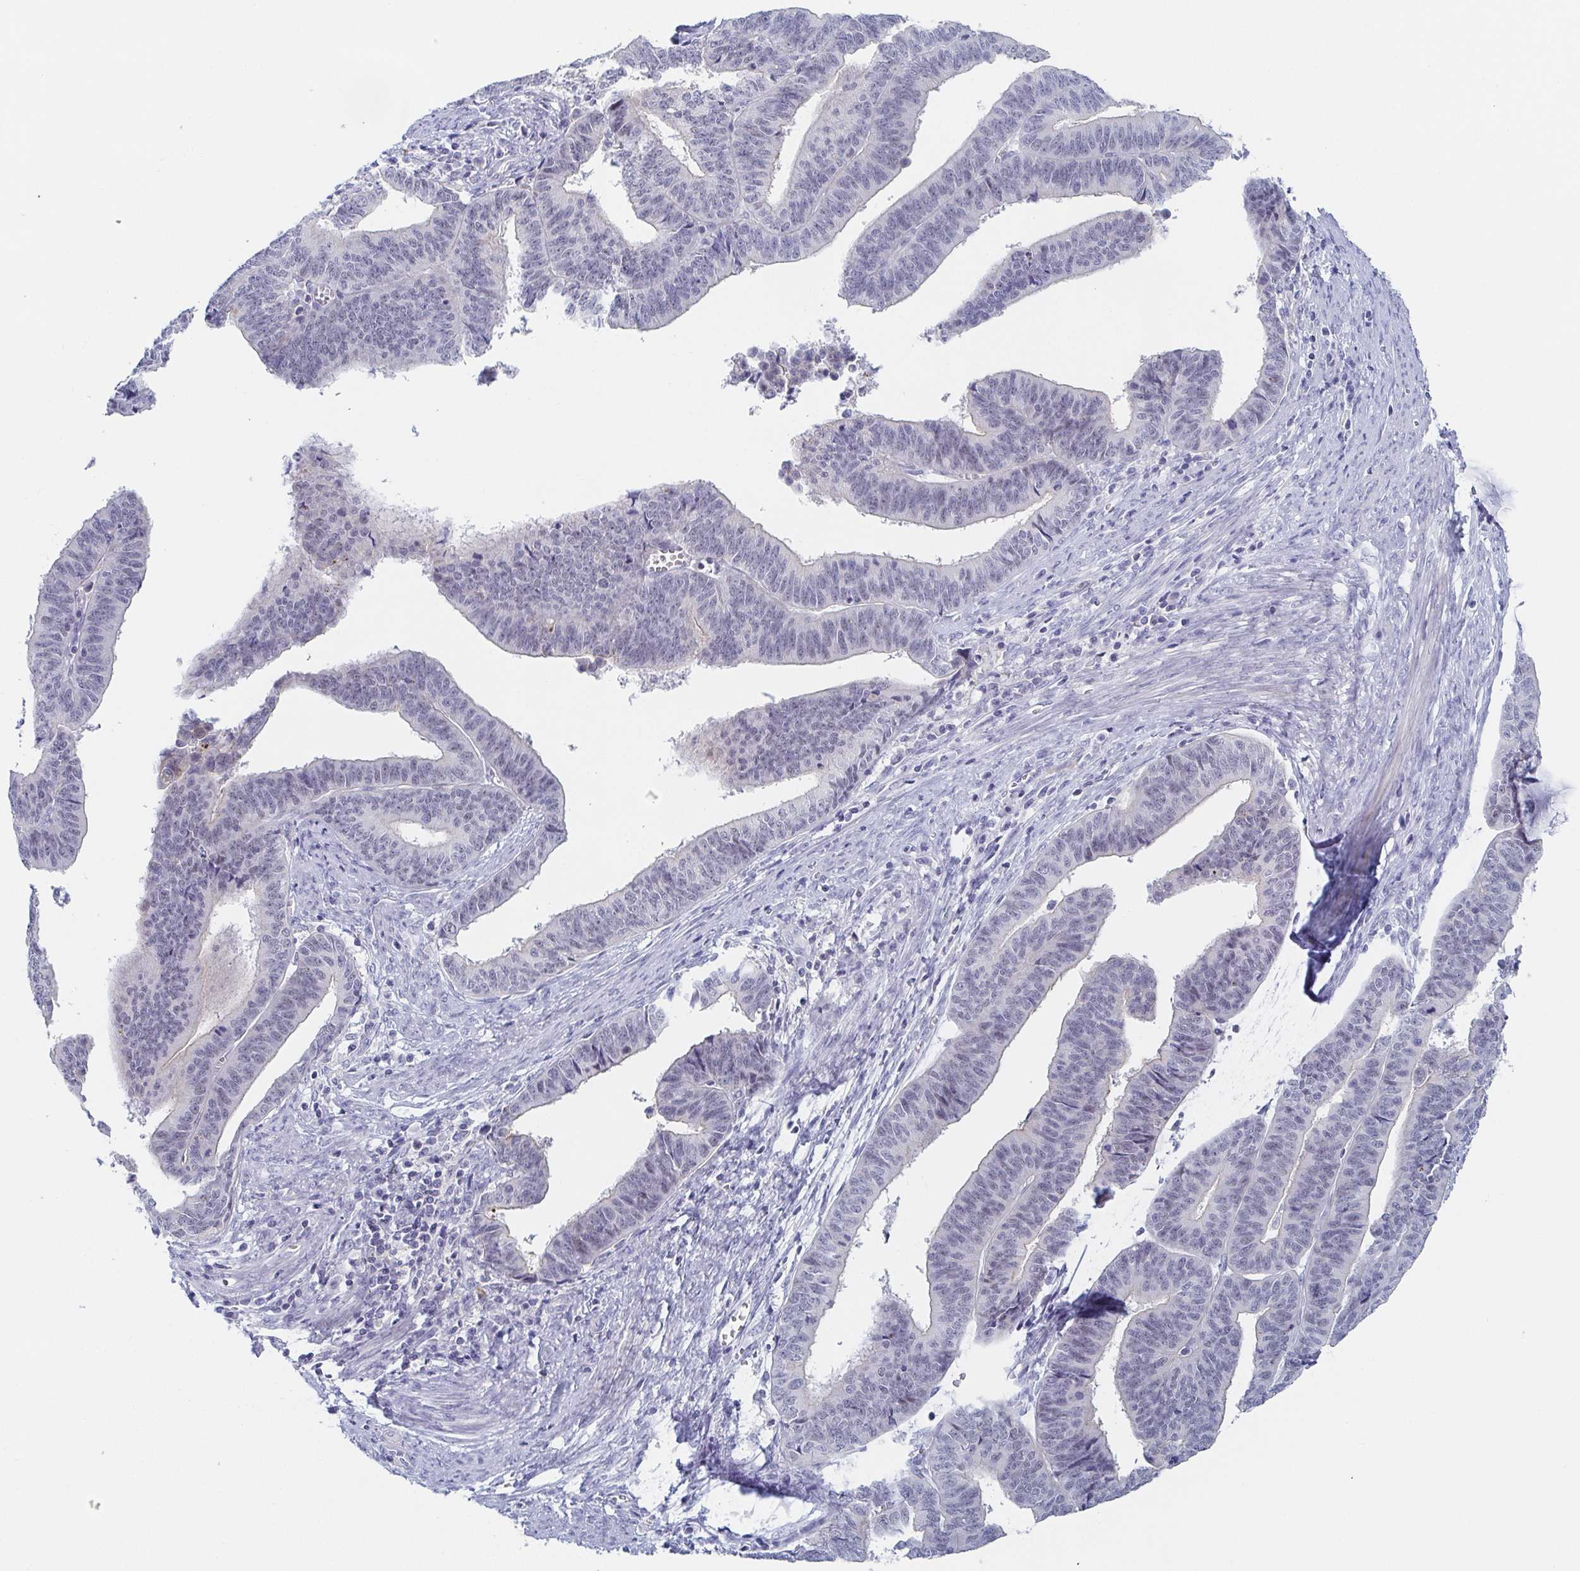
{"staining": {"intensity": "negative", "quantity": "none", "location": "none"}, "tissue": "endometrial cancer", "cell_type": "Tumor cells", "image_type": "cancer", "snomed": [{"axis": "morphology", "description": "Adenocarcinoma, NOS"}, {"axis": "topography", "description": "Endometrium"}], "caption": "Tumor cells show no significant protein expression in adenocarcinoma (endometrial). (DAB IHC with hematoxylin counter stain).", "gene": "RHOV", "patient": {"sex": "female", "age": 65}}